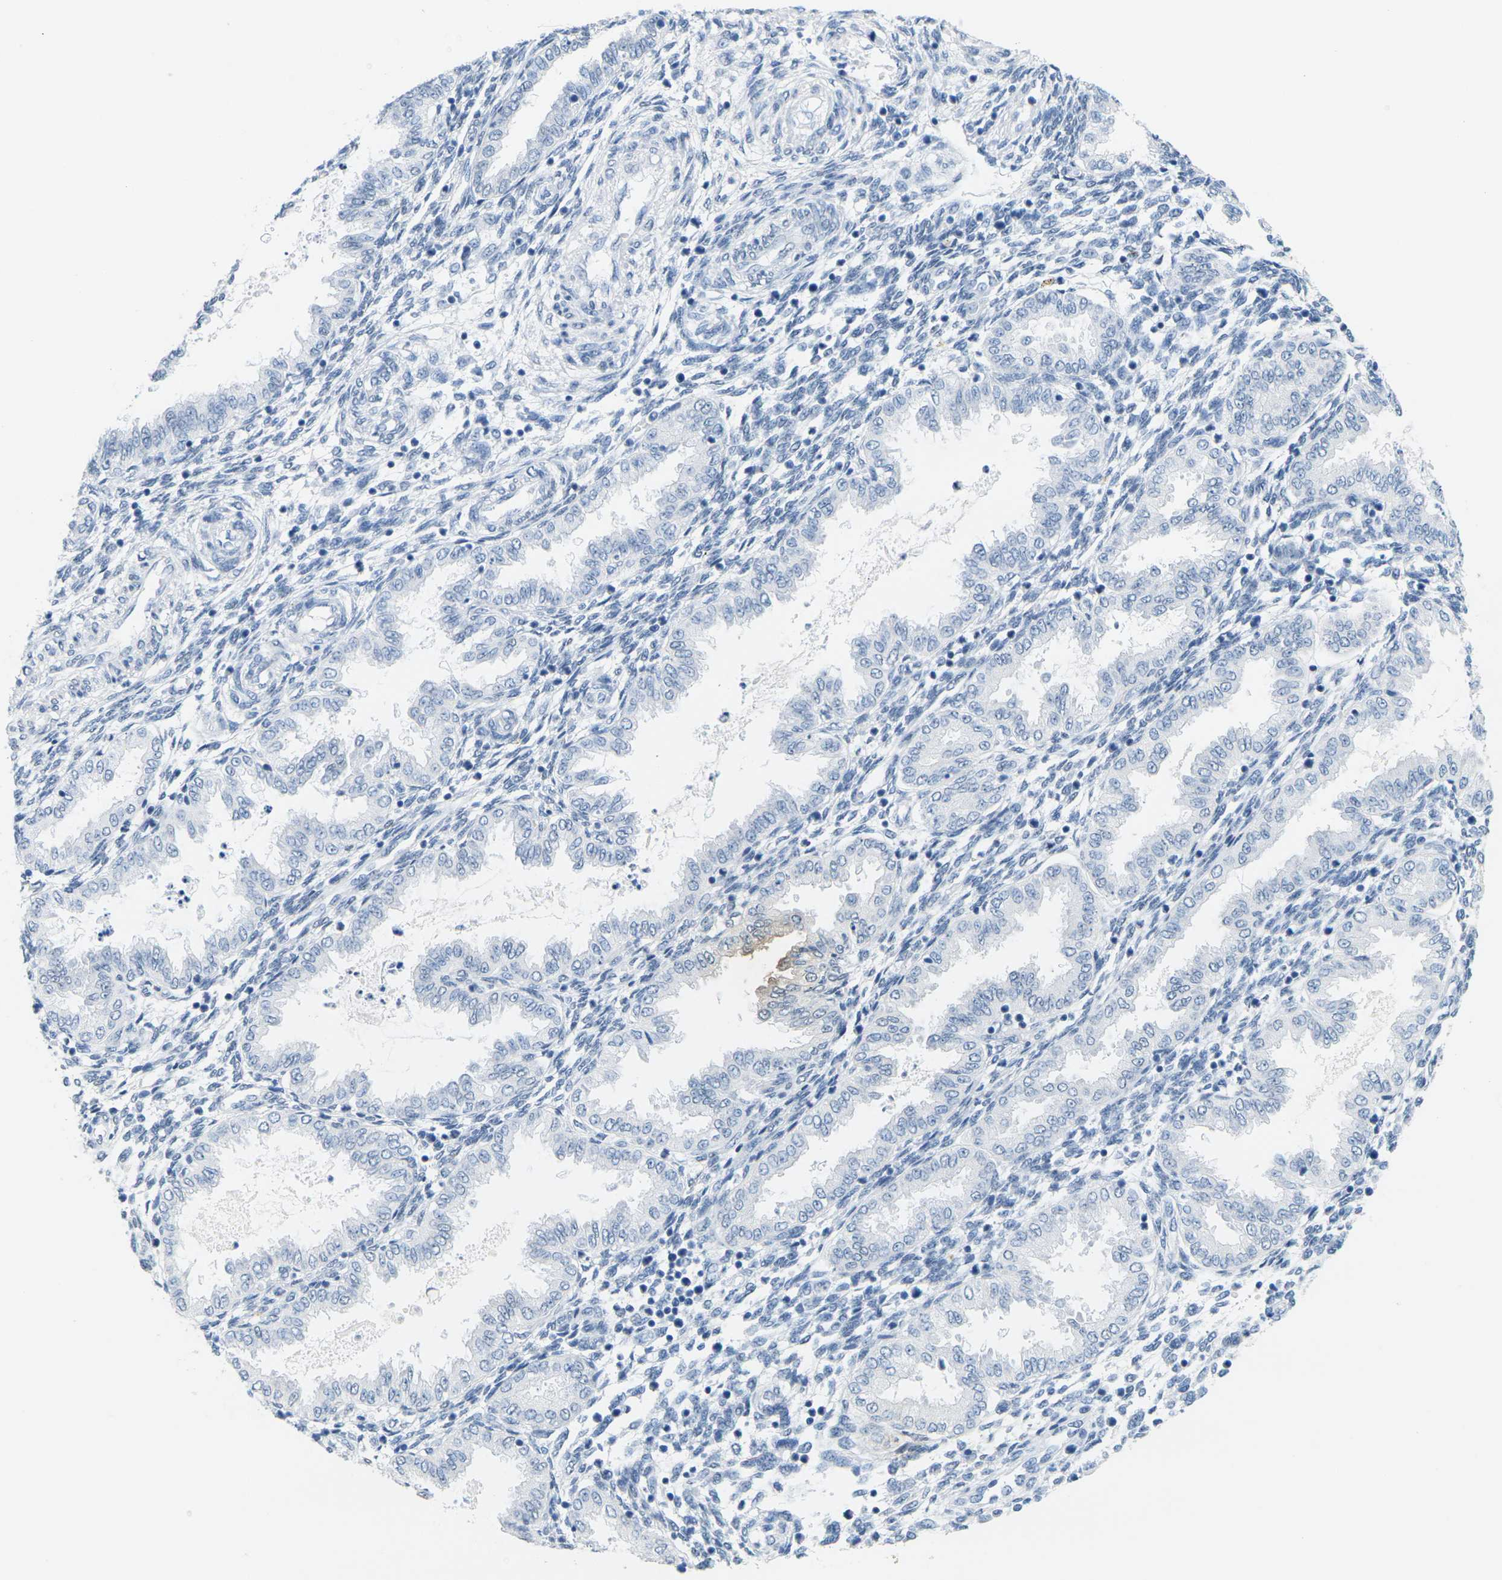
{"staining": {"intensity": "negative", "quantity": "none", "location": "none"}, "tissue": "endometrium", "cell_type": "Cells in endometrial stroma", "image_type": "normal", "snomed": [{"axis": "morphology", "description": "Normal tissue, NOS"}, {"axis": "topography", "description": "Endometrium"}], "caption": "High magnification brightfield microscopy of benign endometrium stained with DAB (brown) and counterstained with hematoxylin (blue): cells in endometrial stroma show no significant expression. (Brightfield microscopy of DAB (3,3'-diaminobenzidine) IHC at high magnification).", "gene": "CTAG1A", "patient": {"sex": "female", "age": 33}}